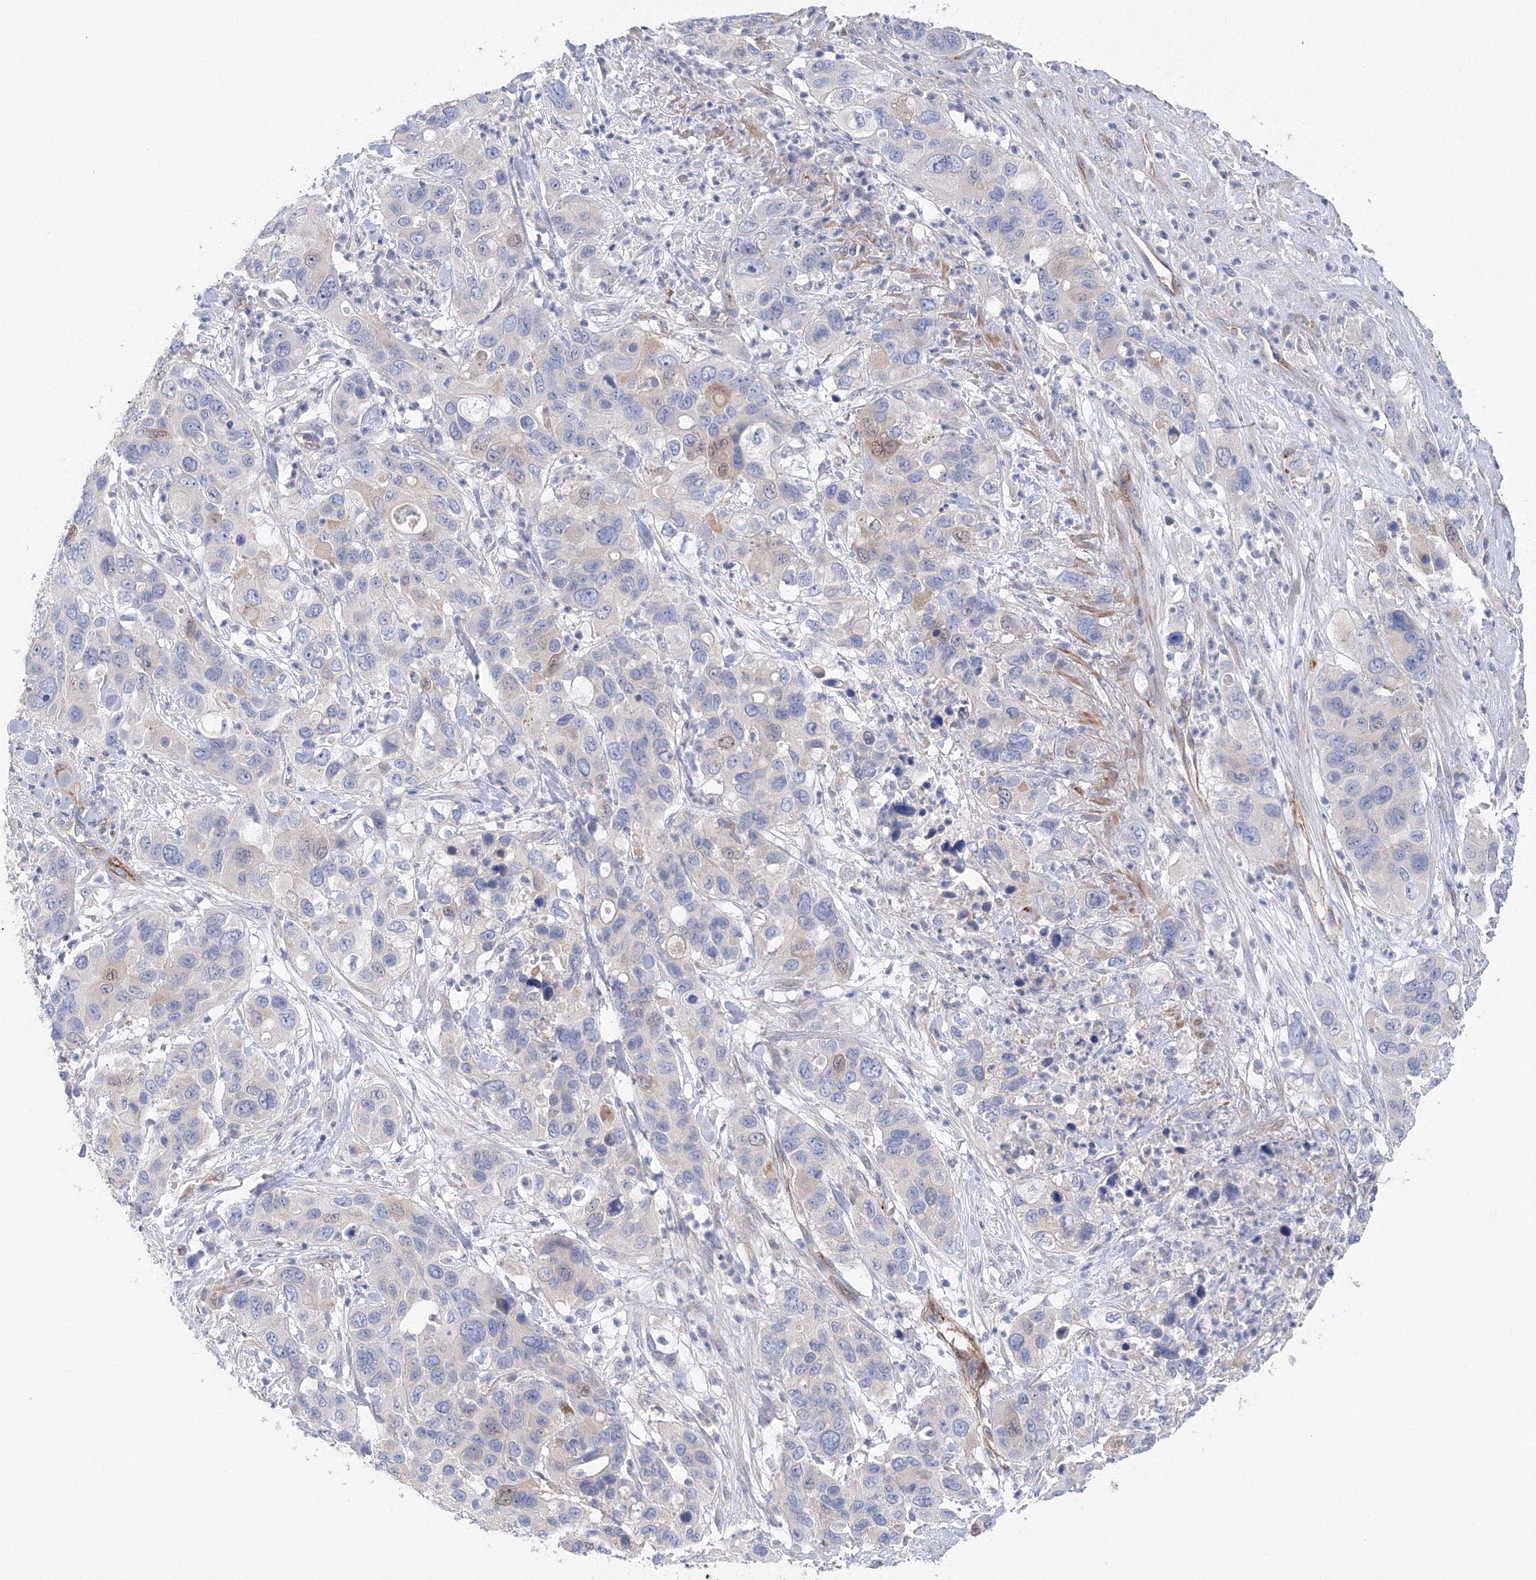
{"staining": {"intensity": "weak", "quantity": "<25%", "location": "cytoplasmic/membranous"}, "tissue": "pancreatic cancer", "cell_type": "Tumor cells", "image_type": "cancer", "snomed": [{"axis": "morphology", "description": "Adenocarcinoma, NOS"}, {"axis": "topography", "description": "Pancreas"}], "caption": "A micrograph of pancreatic adenocarcinoma stained for a protein displays no brown staining in tumor cells. (DAB (3,3'-diaminobenzidine) IHC visualized using brightfield microscopy, high magnification).", "gene": "DIS3L2", "patient": {"sex": "female", "age": 71}}